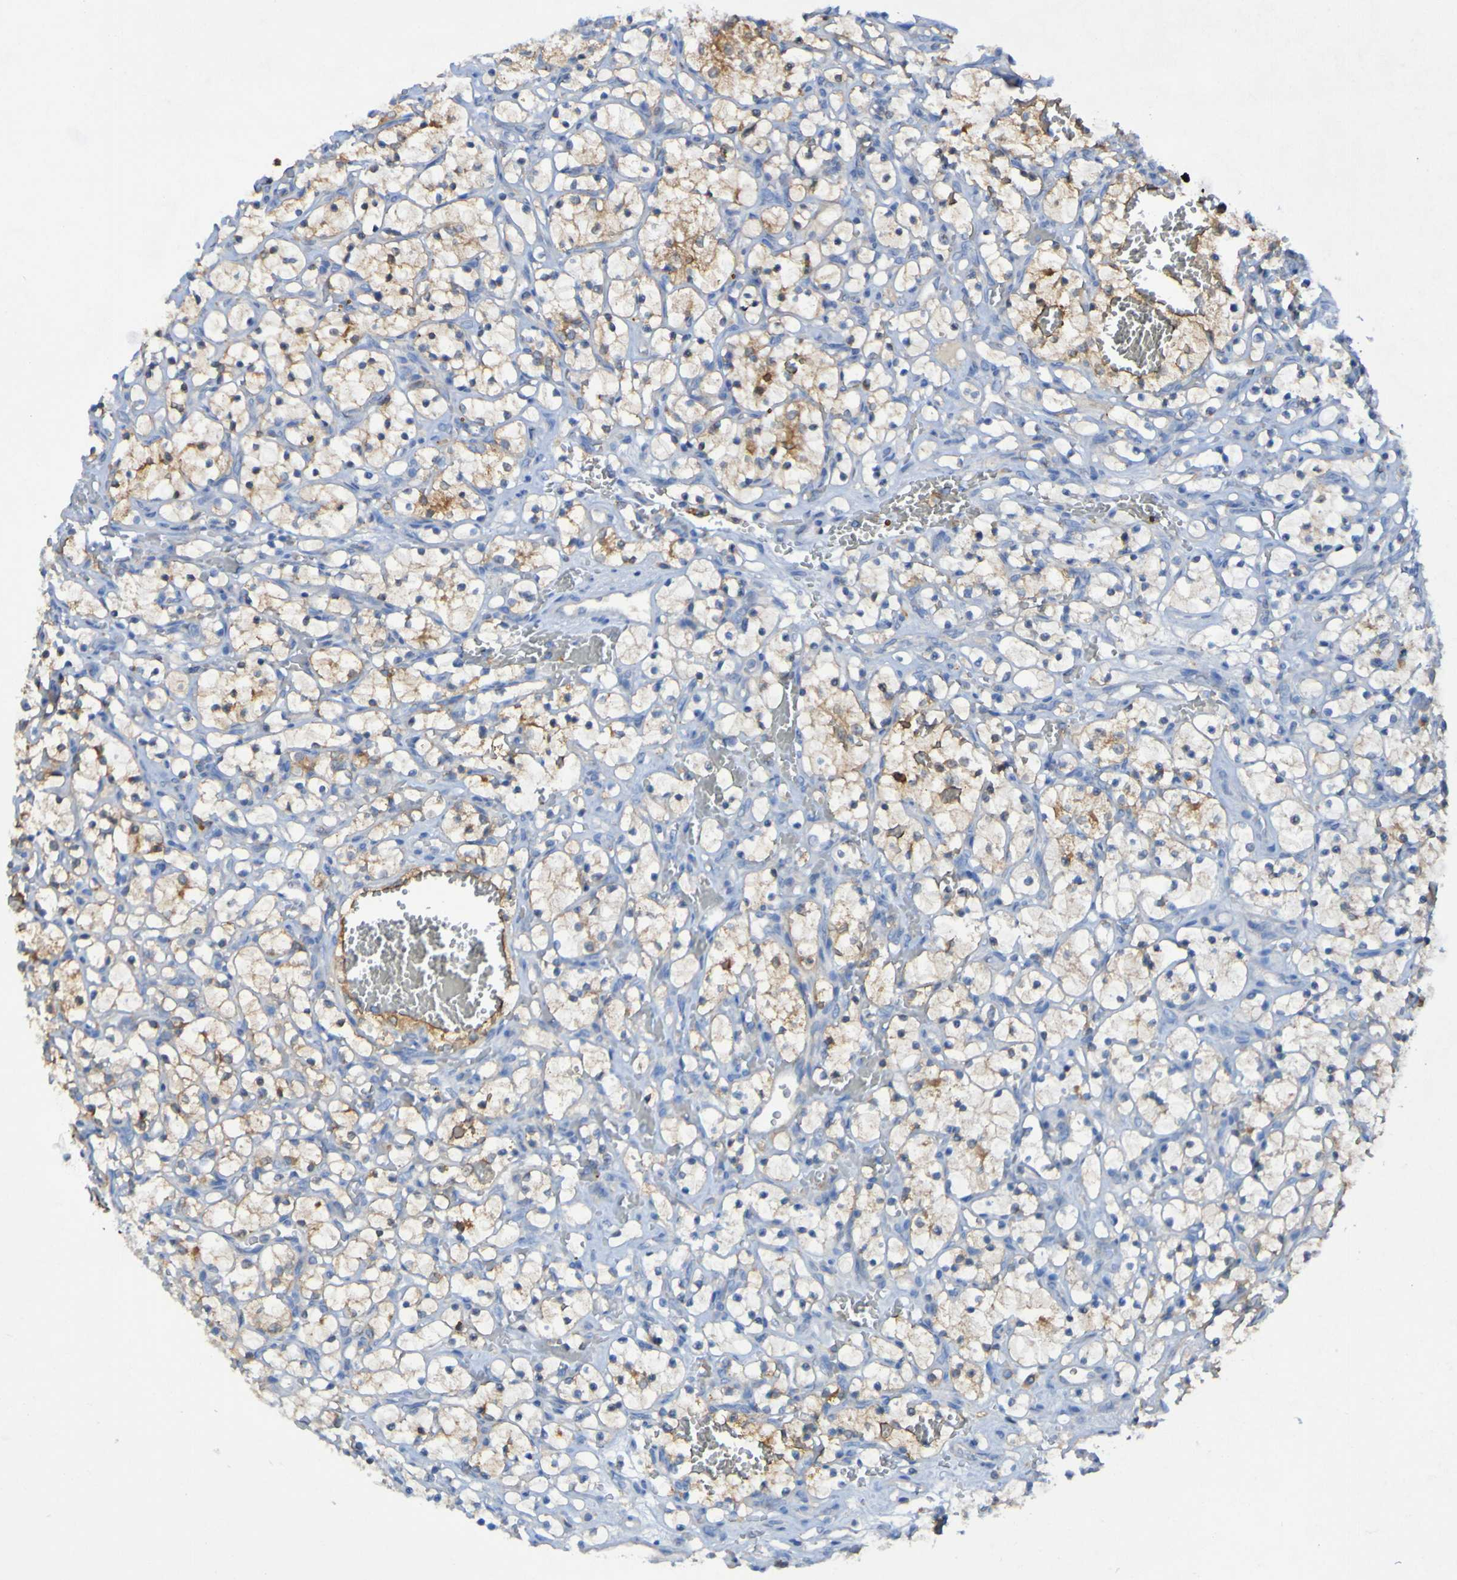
{"staining": {"intensity": "moderate", "quantity": "<25%", "location": "cytoplasmic/membranous"}, "tissue": "renal cancer", "cell_type": "Tumor cells", "image_type": "cancer", "snomed": [{"axis": "morphology", "description": "Adenocarcinoma, NOS"}, {"axis": "topography", "description": "Kidney"}], "caption": "IHC of renal cancer exhibits low levels of moderate cytoplasmic/membranous positivity in about <25% of tumor cells.", "gene": "ARHGEF16", "patient": {"sex": "female", "age": 69}}